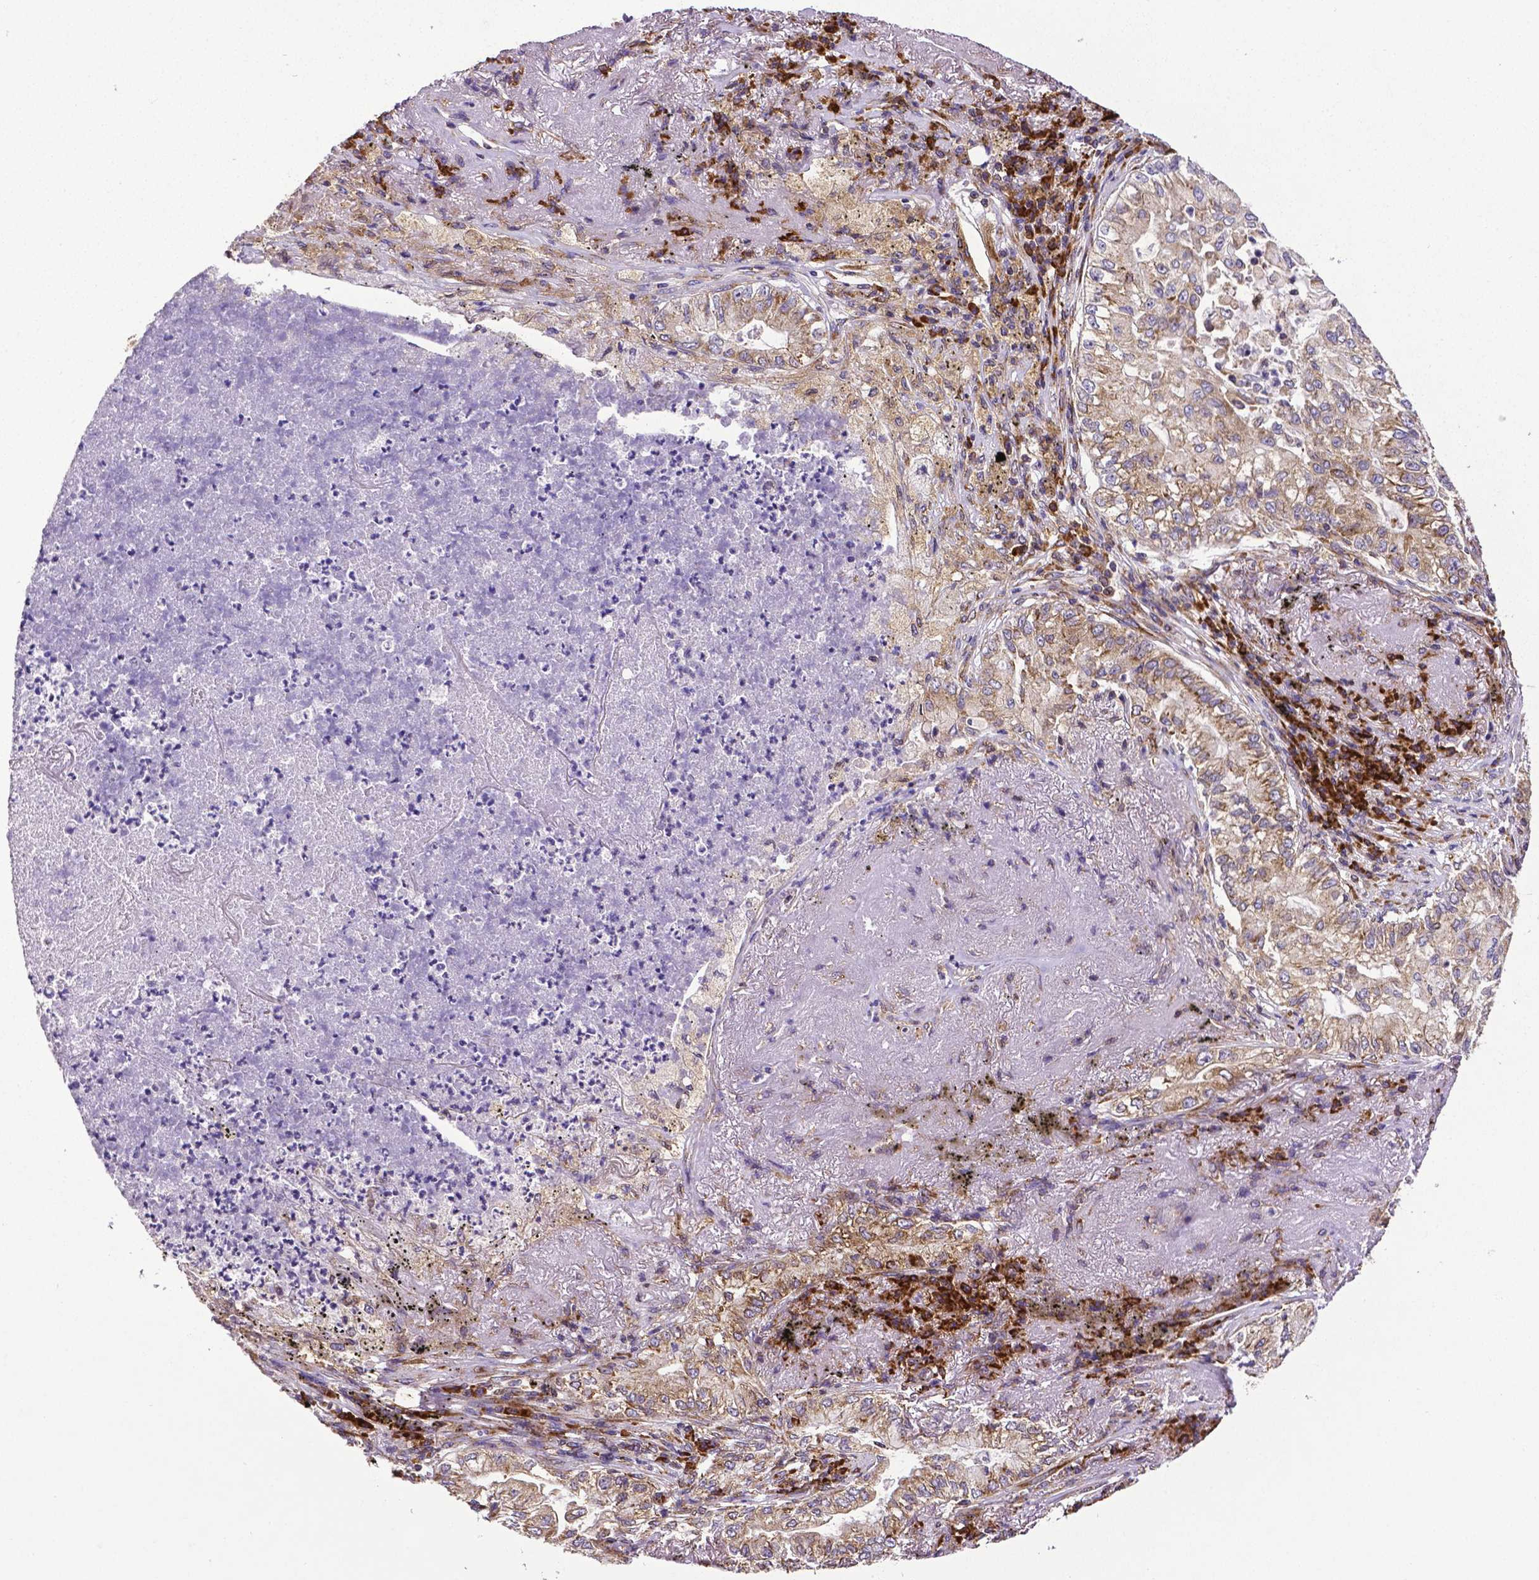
{"staining": {"intensity": "moderate", "quantity": ">75%", "location": "cytoplasmic/membranous"}, "tissue": "lung cancer", "cell_type": "Tumor cells", "image_type": "cancer", "snomed": [{"axis": "morphology", "description": "Adenocarcinoma, NOS"}, {"axis": "topography", "description": "Lung"}], "caption": "This photomicrograph displays IHC staining of human lung adenocarcinoma, with medium moderate cytoplasmic/membranous positivity in about >75% of tumor cells.", "gene": "MTDH", "patient": {"sex": "female", "age": 73}}